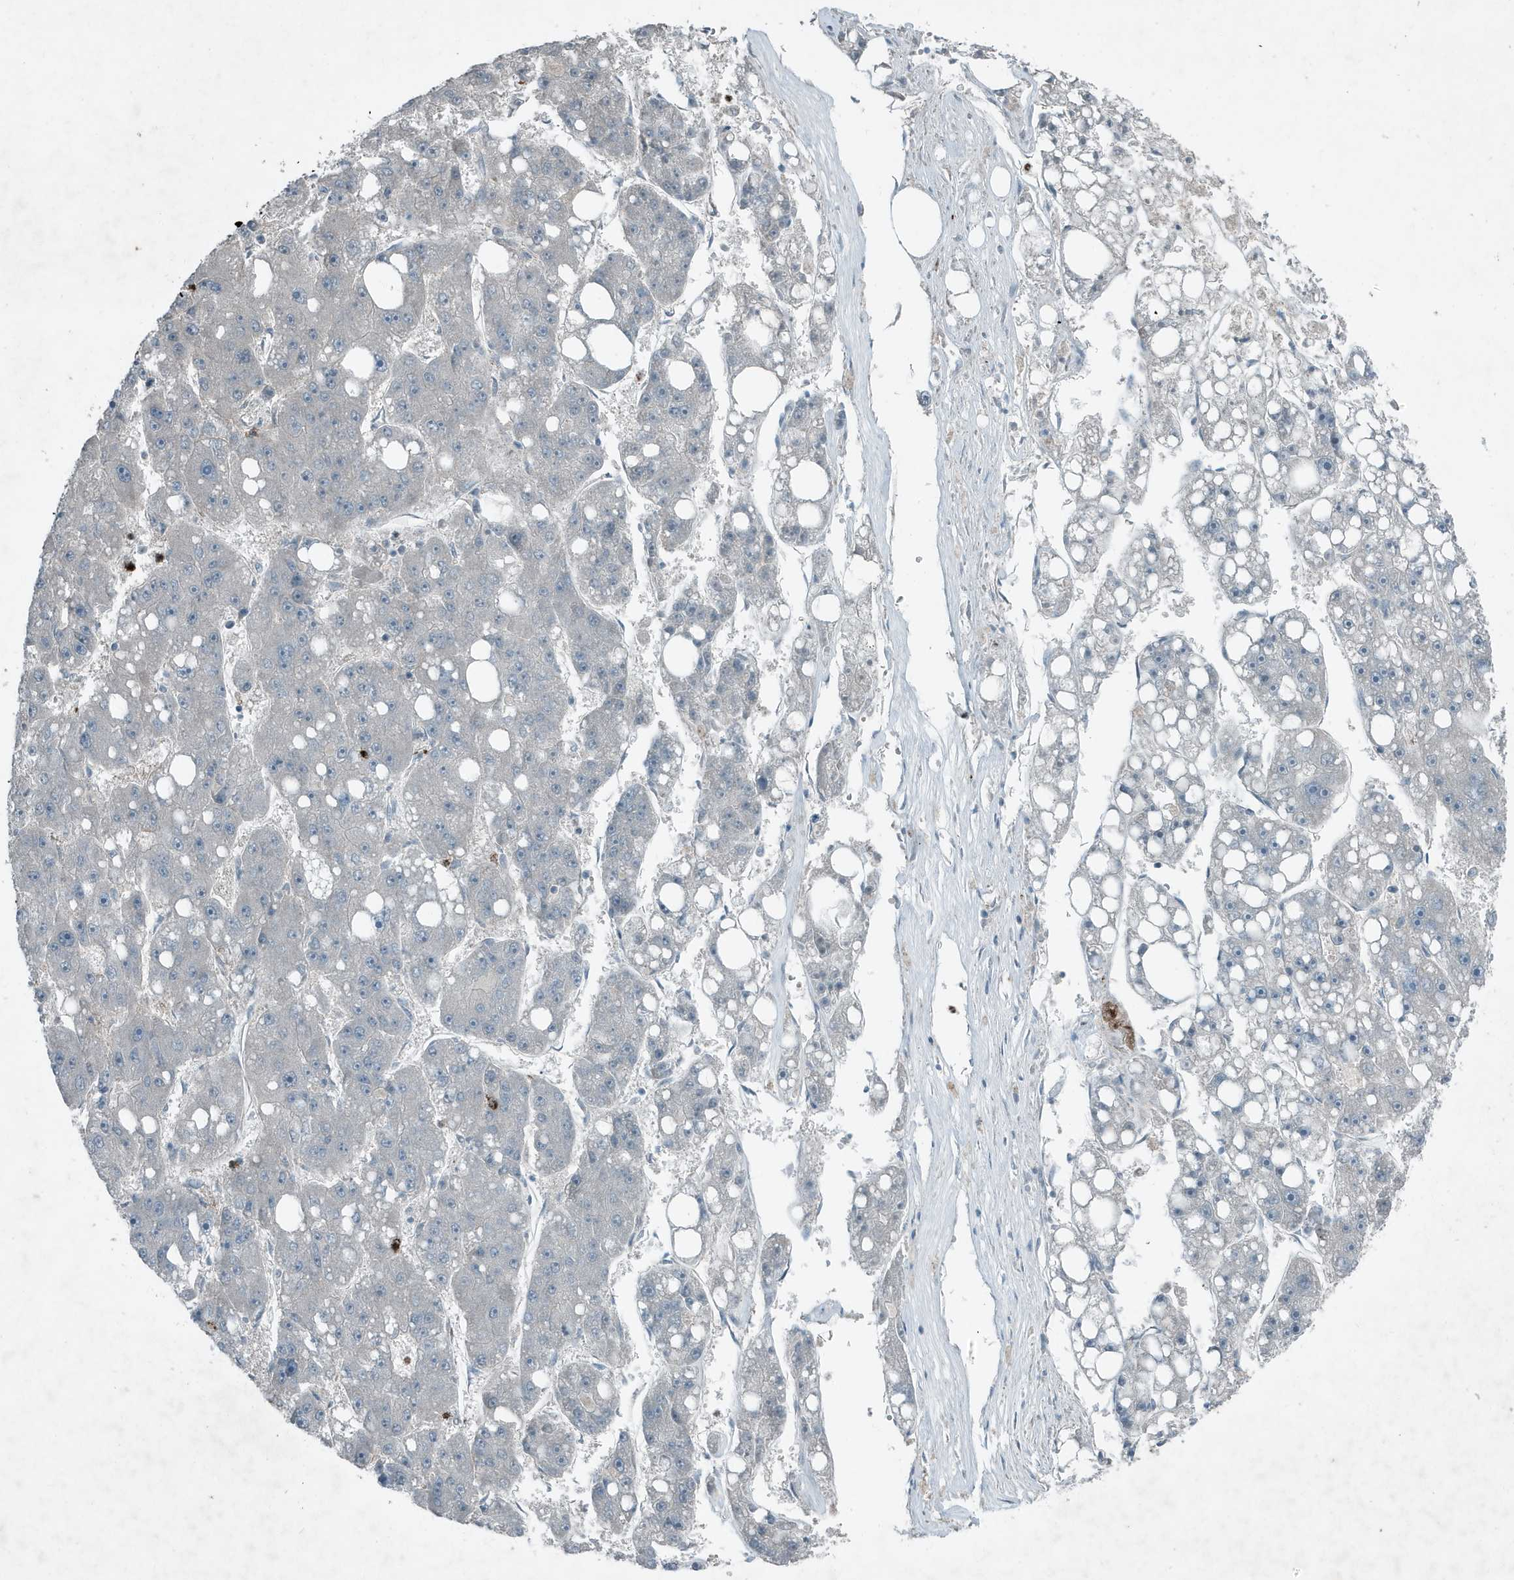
{"staining": {"intensity": "negative", "quantity": "none", "location": "none"}, "tissue": "liver cancer", "cell_type": "Tumor cells", "image_type": "cancer", "snomed": [{"axis": "morphology", "description": "Carcinoma, Hepatocellular, NOS"}, {"axis": "topography", "description": "Liver"}], "caption": "The immunohistochemistry image has no significant expression in tumor cells of liver hepatocellular carcinoma tissue.", "gene": "DAPP1", "patient": {"sex": "female", "age": 61}}